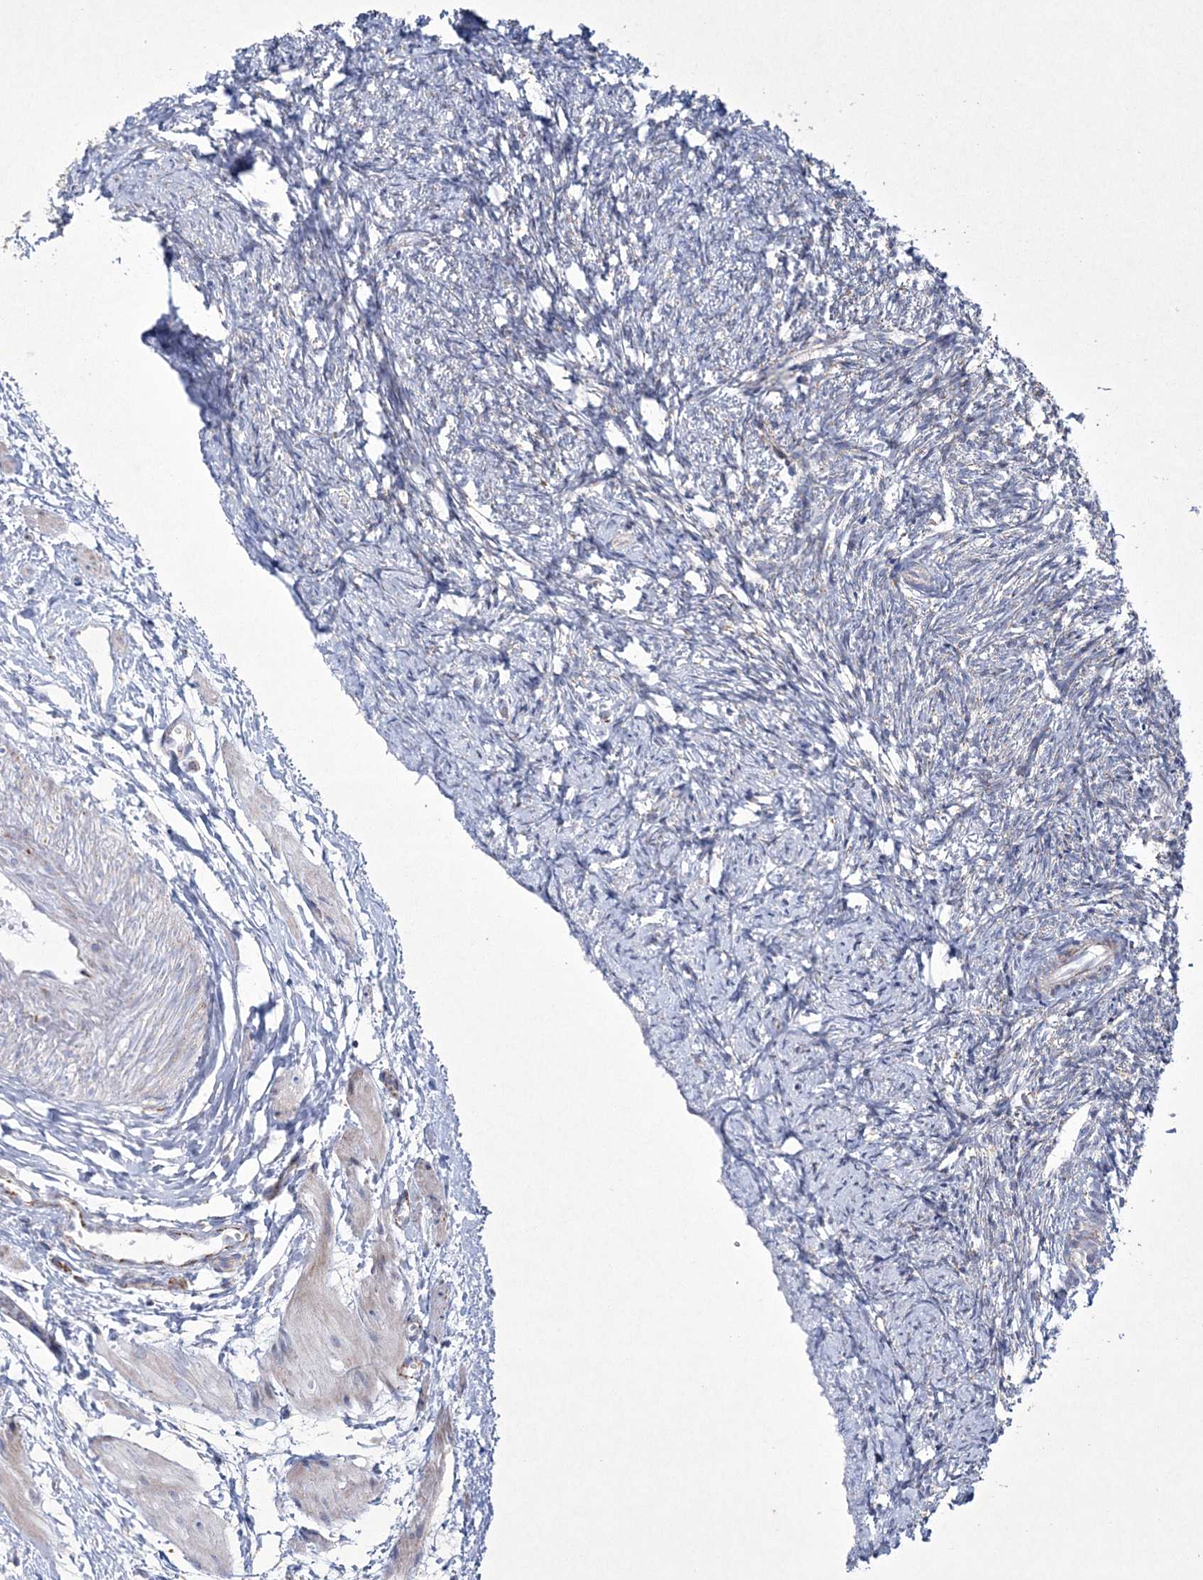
{"staining": {"intensity": "negative", "quantity": "none", "location": "none"}, "tissue": "ovary", "cell_type": "Ovarian stroma cells", "image_type": "normal", "snomed": [{"axis": "morphology", "description": "Normal tissue, NOS"}, {"axis": "topography", "description": "Ovary"}], "caption": "Ovary was stained to show a protein in brown. There is no significant staining in ovarian stroma cells. The staining was performed using DAB (3,3'-diaminobenzidine) to visualize the protein expression in brown, while the nuclei were stained in blue with hematoxylin (Magnification: 20x).", "gene": "CES4A", "patient": {"sex": "female", "age": 41}}